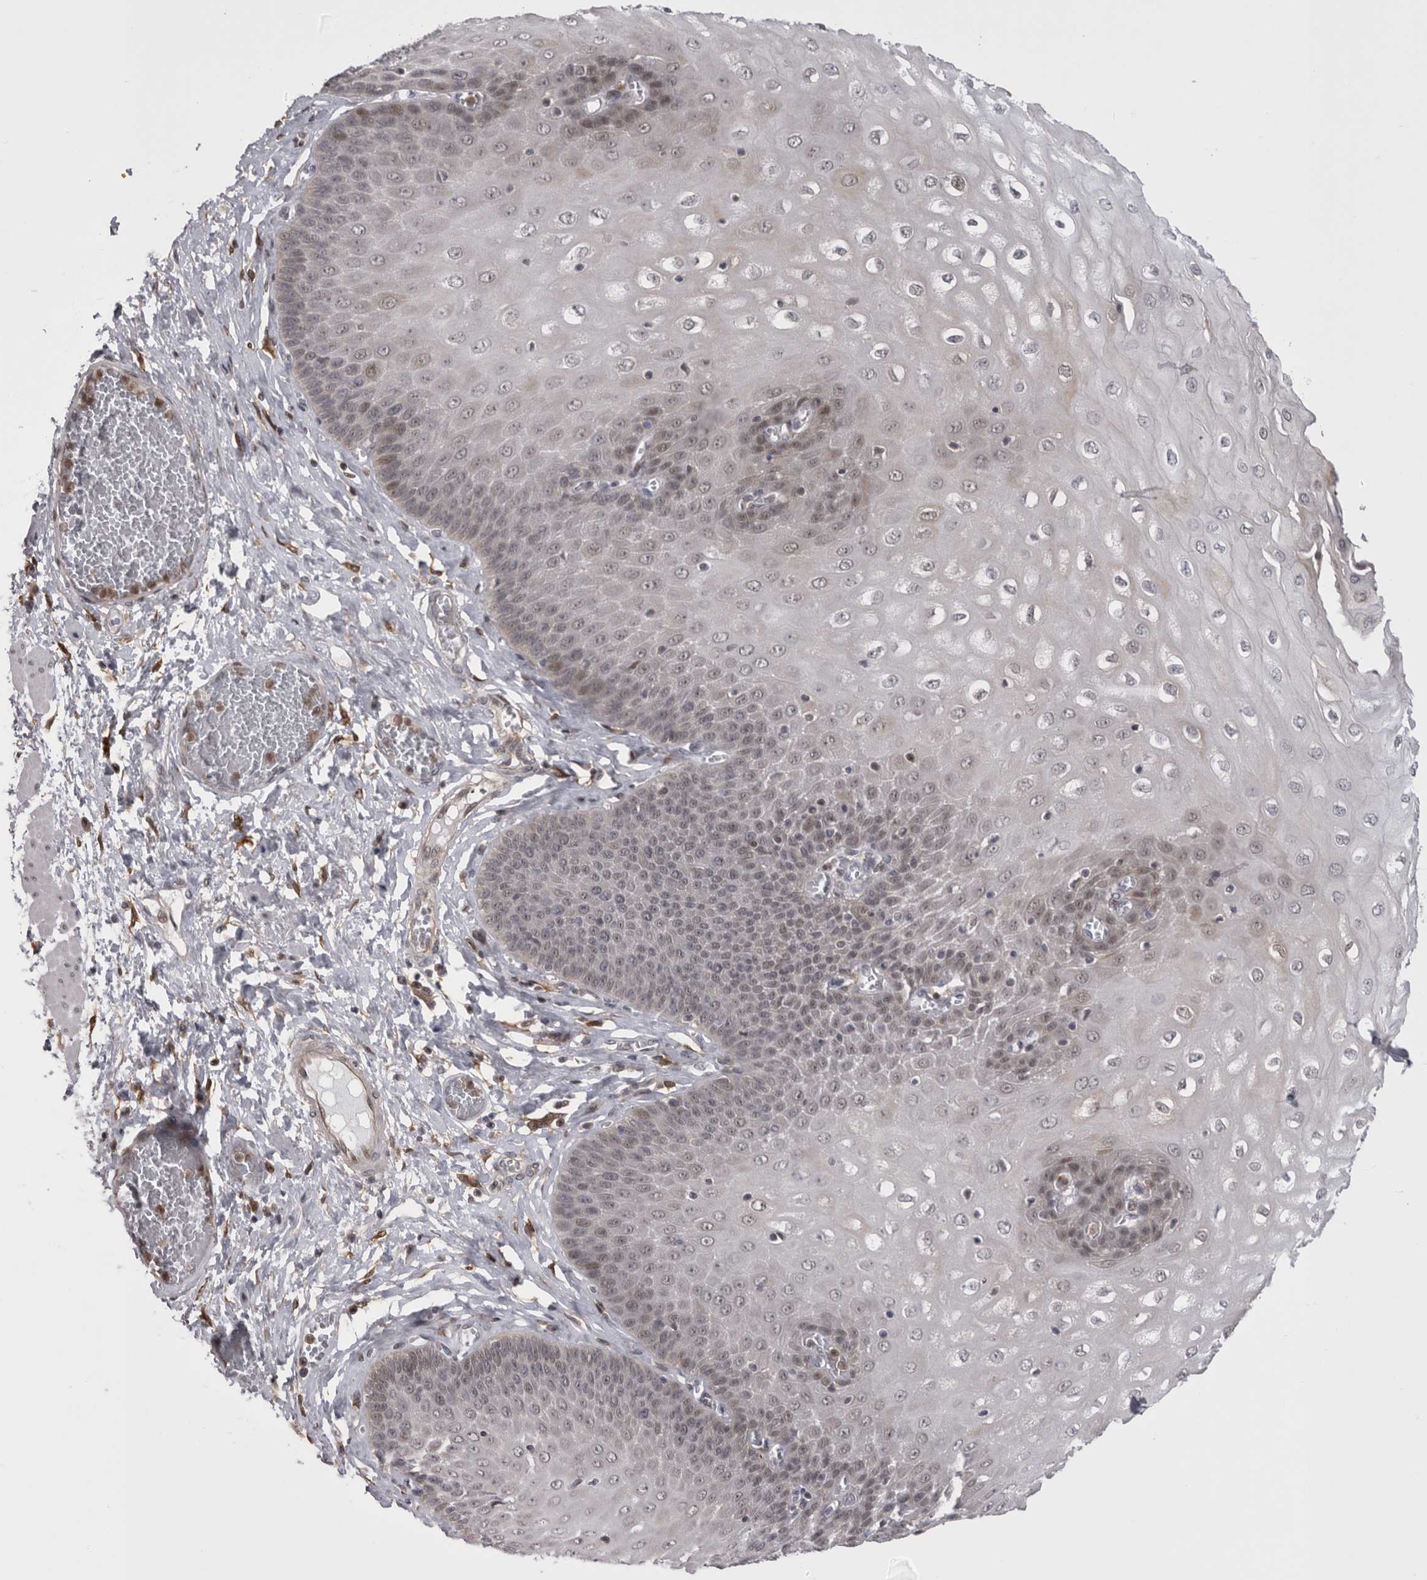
{"staining": {"intensity": "weak", "quantity": "25%-75%", "location": "nuclear"}, "tissue": "esophagus", "cell_type": "Squamous epithelial cells", "image_type": "normal", "snomed": [{"axis": "morphology", "description": "Normal tissue, NOS"}, {"axis": "topography", "description": "Esophagus"}], "caption": "About 25%-75% of squamous epithelial cells in unremarkable esophagus show weak nuclear protein expression as visualized by brown immunohistochemical staining.", "gene": "CHIC1", "patient": {"sex": "male", "age": 60}}